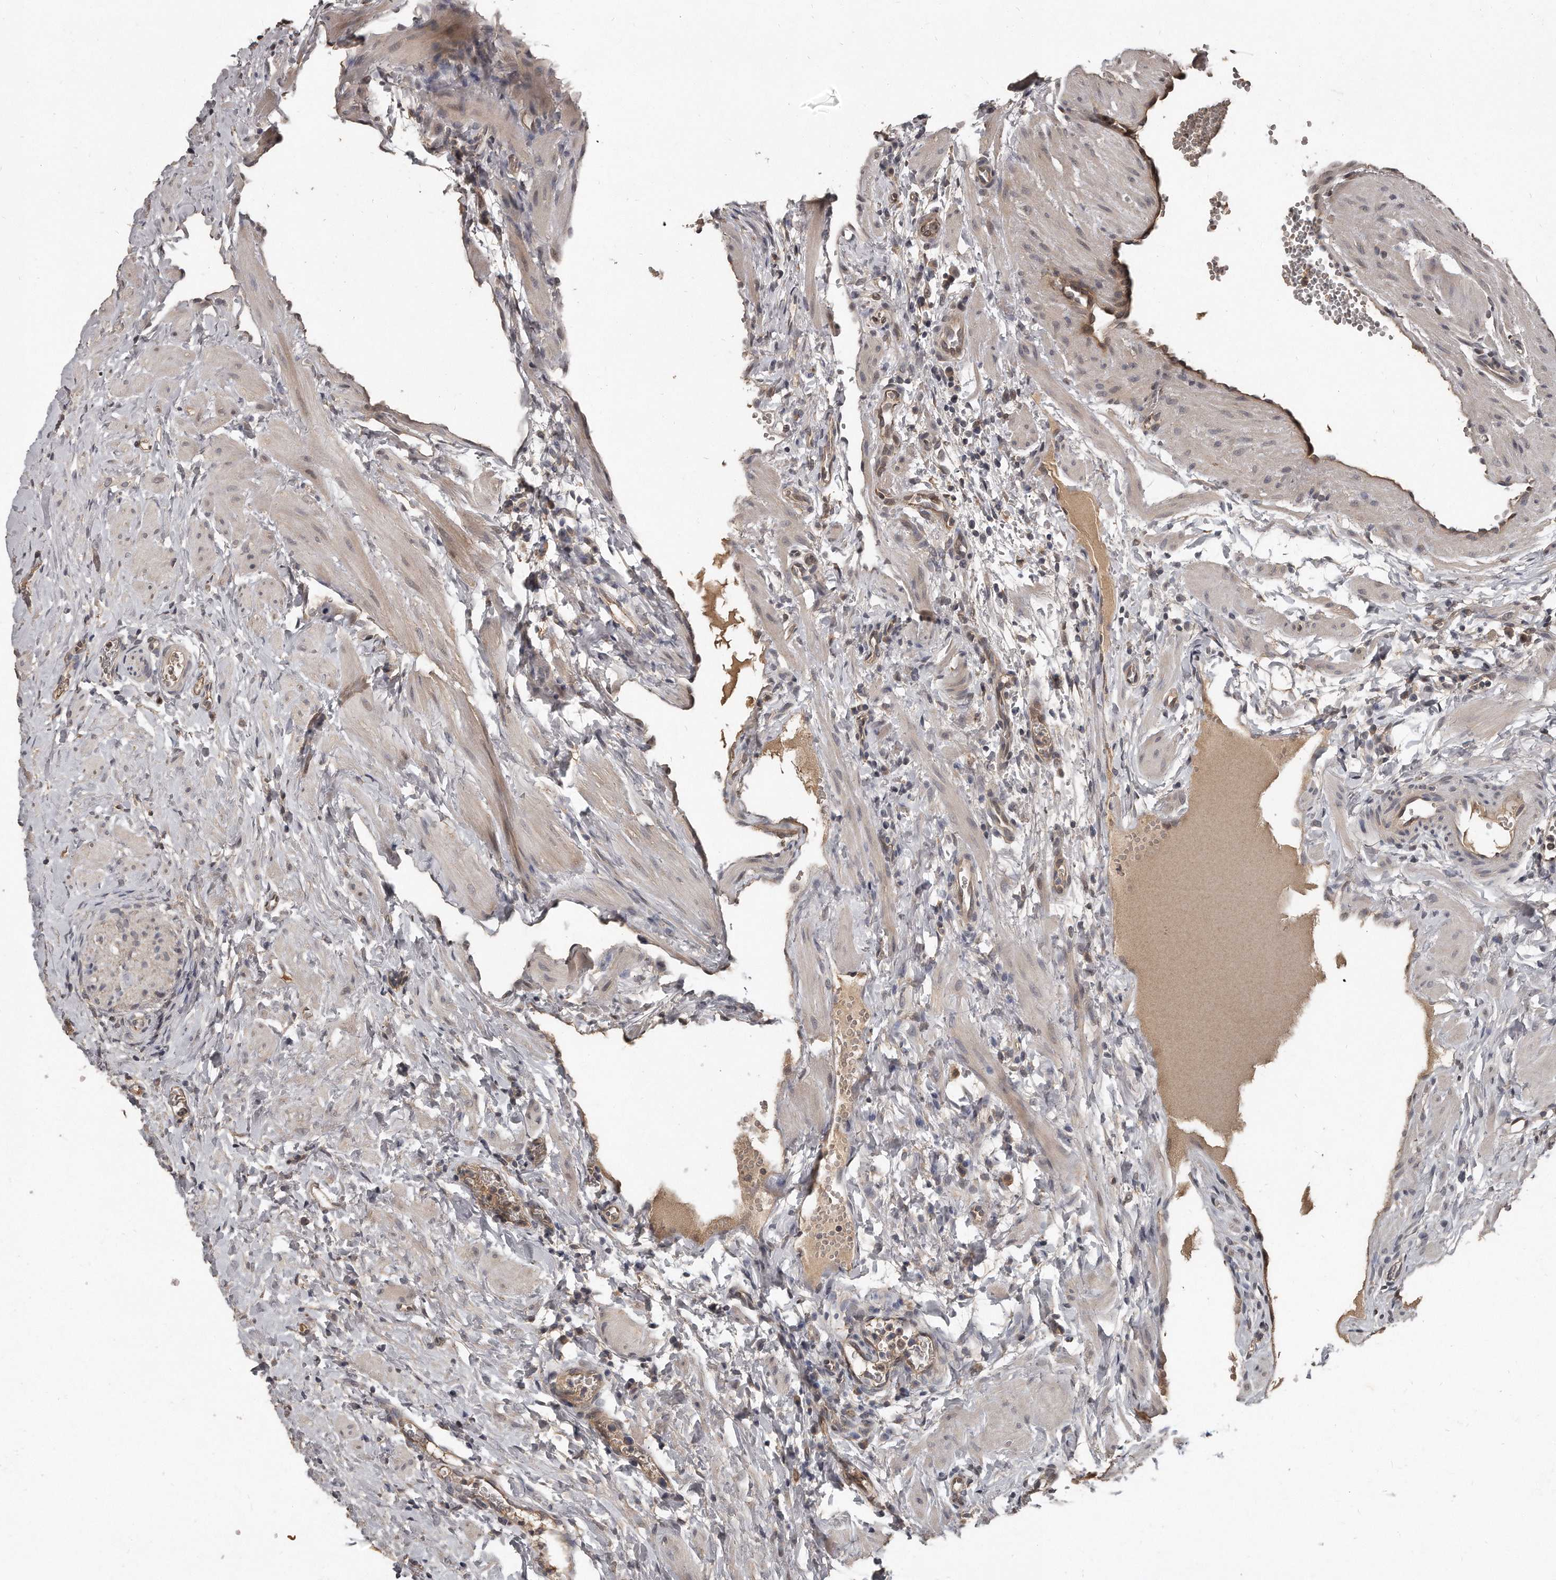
{"staining": {"intensity": "moderate", "quantity": ">75%", "location": "cytoplasmic/membranous"}, "tissue": "ovary", "cell_type": "Follicle cells", "image_type": "normal", "snomed": [{"axis": "morphology", "description": "Normal tissue, NOS"}, {"axis": "morphology", "description": "Cyst, NOS"}, {"axis": "topography", "description": "Ovary"}], "caption": "Immunohistochemical staining of unremarkable human ovary shows >75% levels of moderate cytoplasmic/membranous protein expression in approximately >75% of follicle cells.", "gene": "GRB10", "patient": {"sex": "female", "age": 33}}